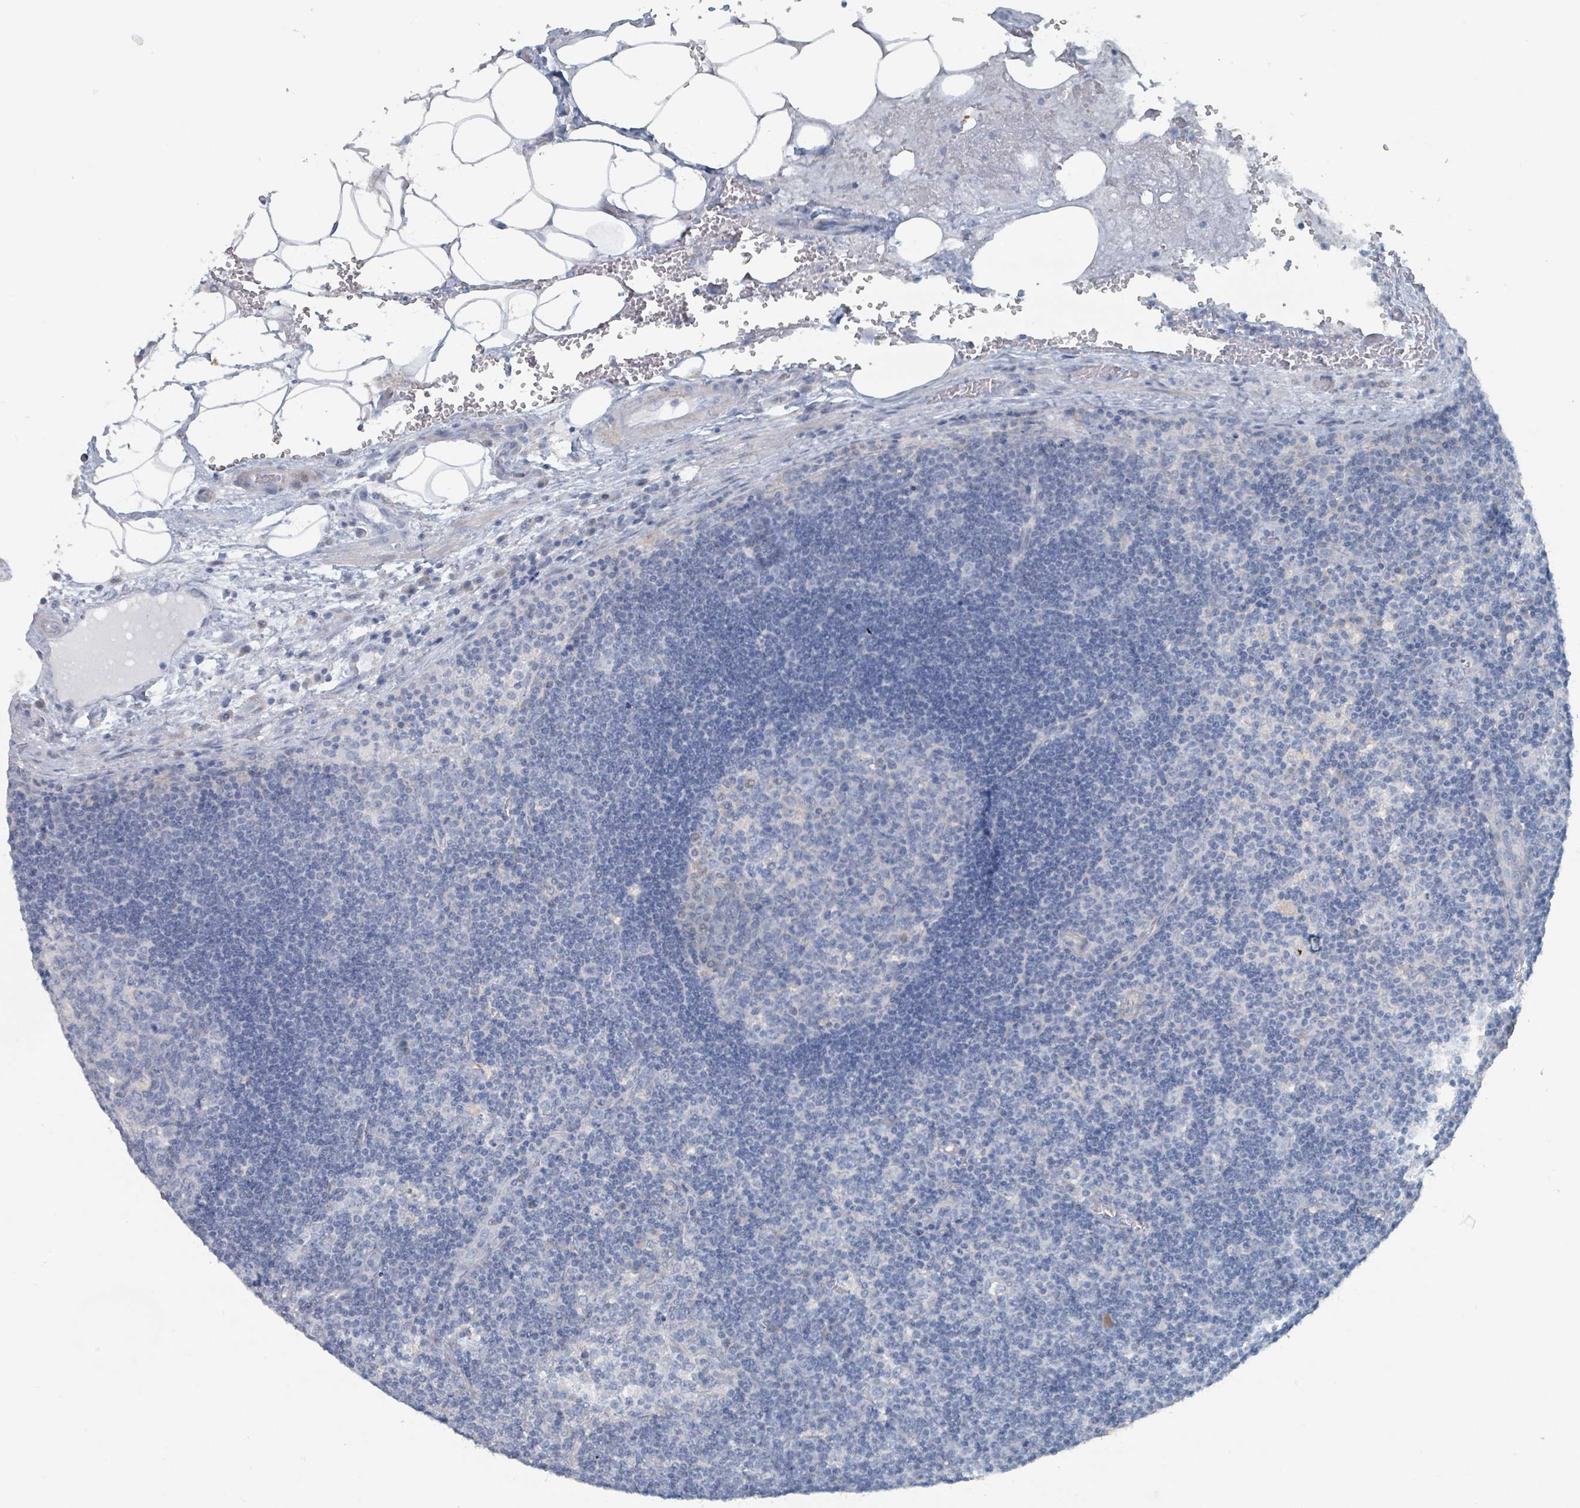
{"staining": {"intensity": "negative", "quantity": "none", "location": "none"}, "tissue": "lymph node", "cell_type": "Germinal center cells", "image_type": "normal", "snomed": [{"axis": "morphology", "description": "Normal tissue, NOS"}, {"axis": "topography", "description": "Lymph node"}], "caption": "Immunohistochemistry (IHC) image of benign lymph node: human lymph node stained with DAB demonstrates no significant protein expression in germinal center cells.", "gene": "GAMT", "patient": {"sex": "male", "age": 58}}